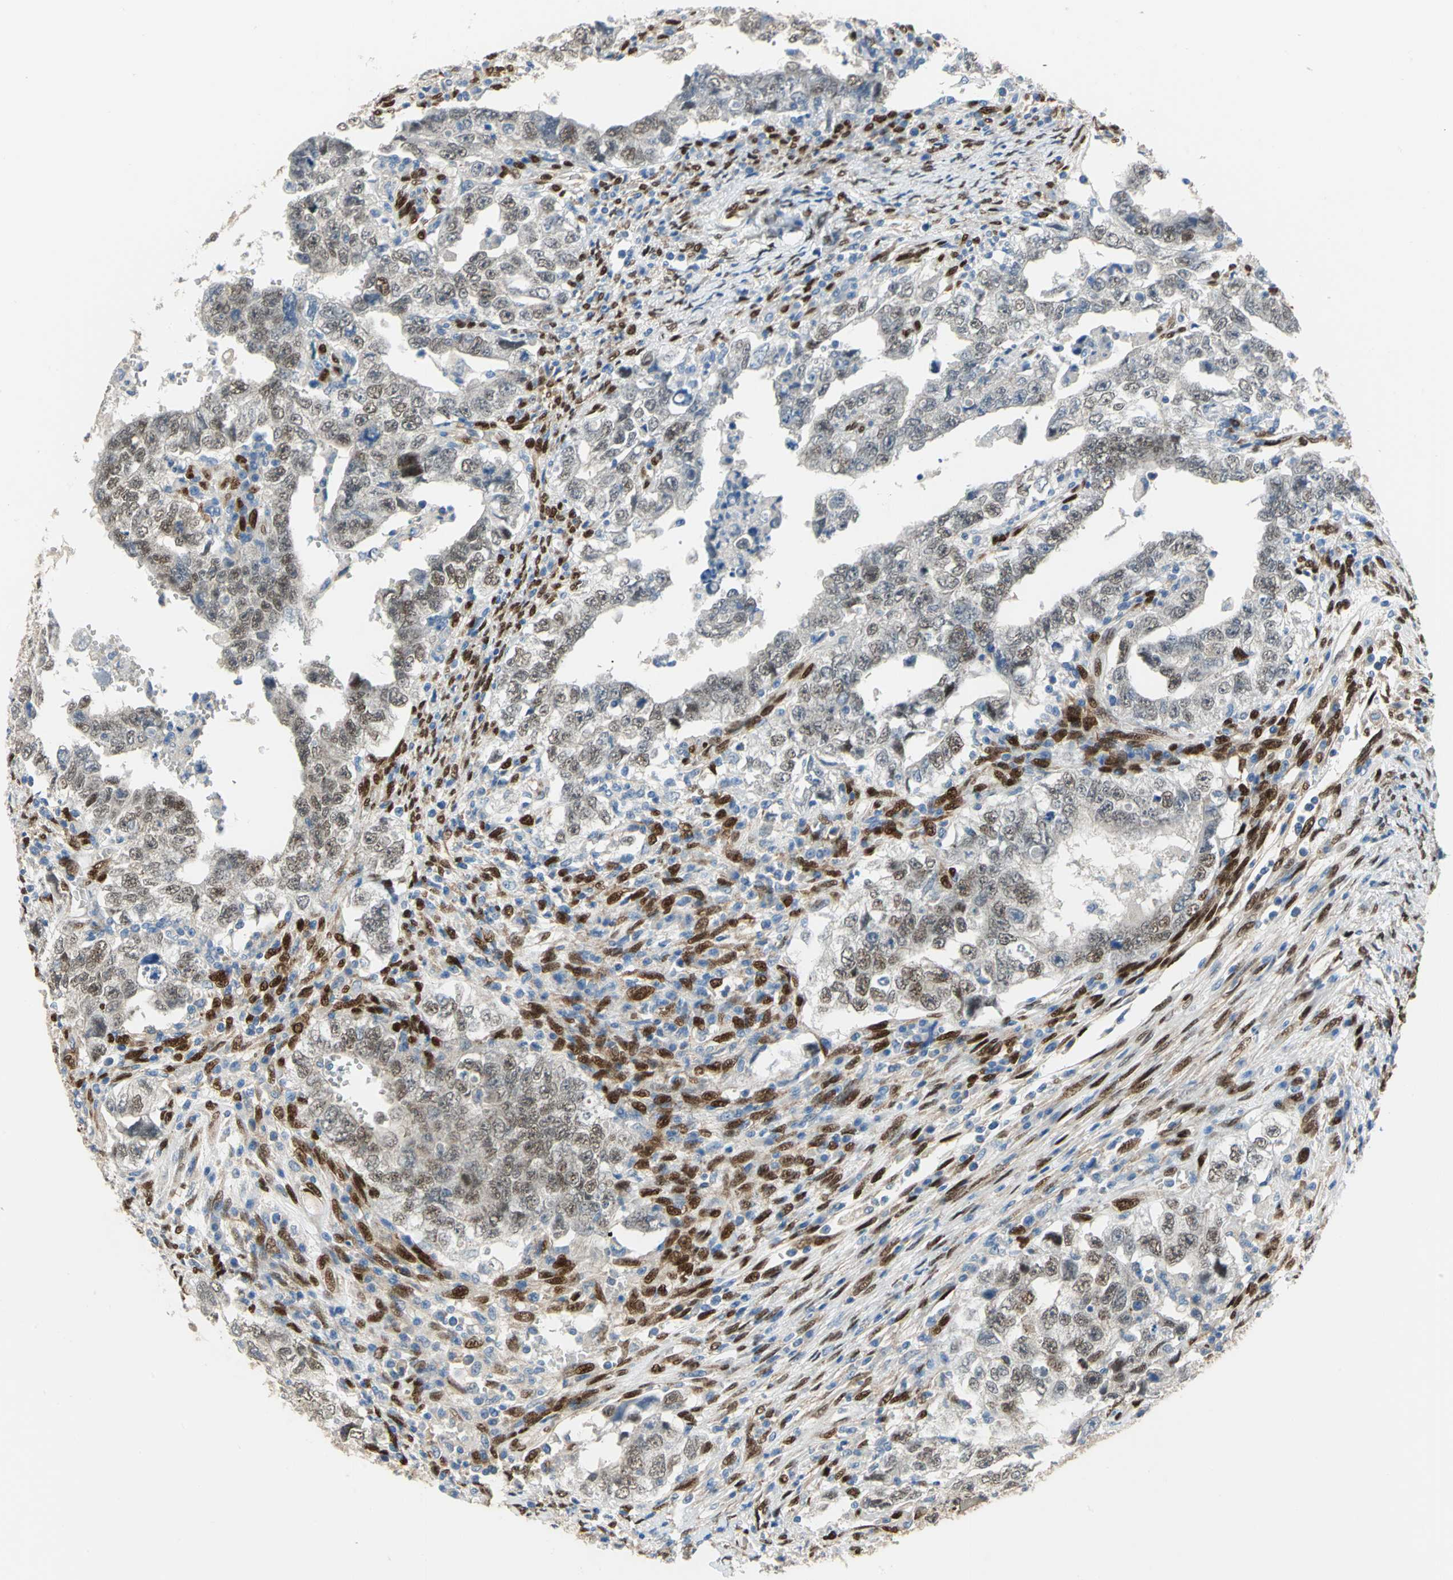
{"staining": {"intensity": "weak", "quantity": ">75%", "location": "cytoplasmic/membranous,nuclear"}, "tissue": "testis cancer", "cell_type": "Tumor cells", "image_type": "cancer", "snomed": [{"axis": "morphology", "description": "Carcinoma, Embryonal, NOS"}, {"axis": "topography", "description": "Testis"}], "caption": "A brown stain shows weak cytoplasmic/membranous and nuclear expression of a protein in human embryonal carcinoma (testis) tumor cells. Nuclei are stained in blue.", "gene": "RBFOX2", "patient": {"sex": "male", "age": 26}}